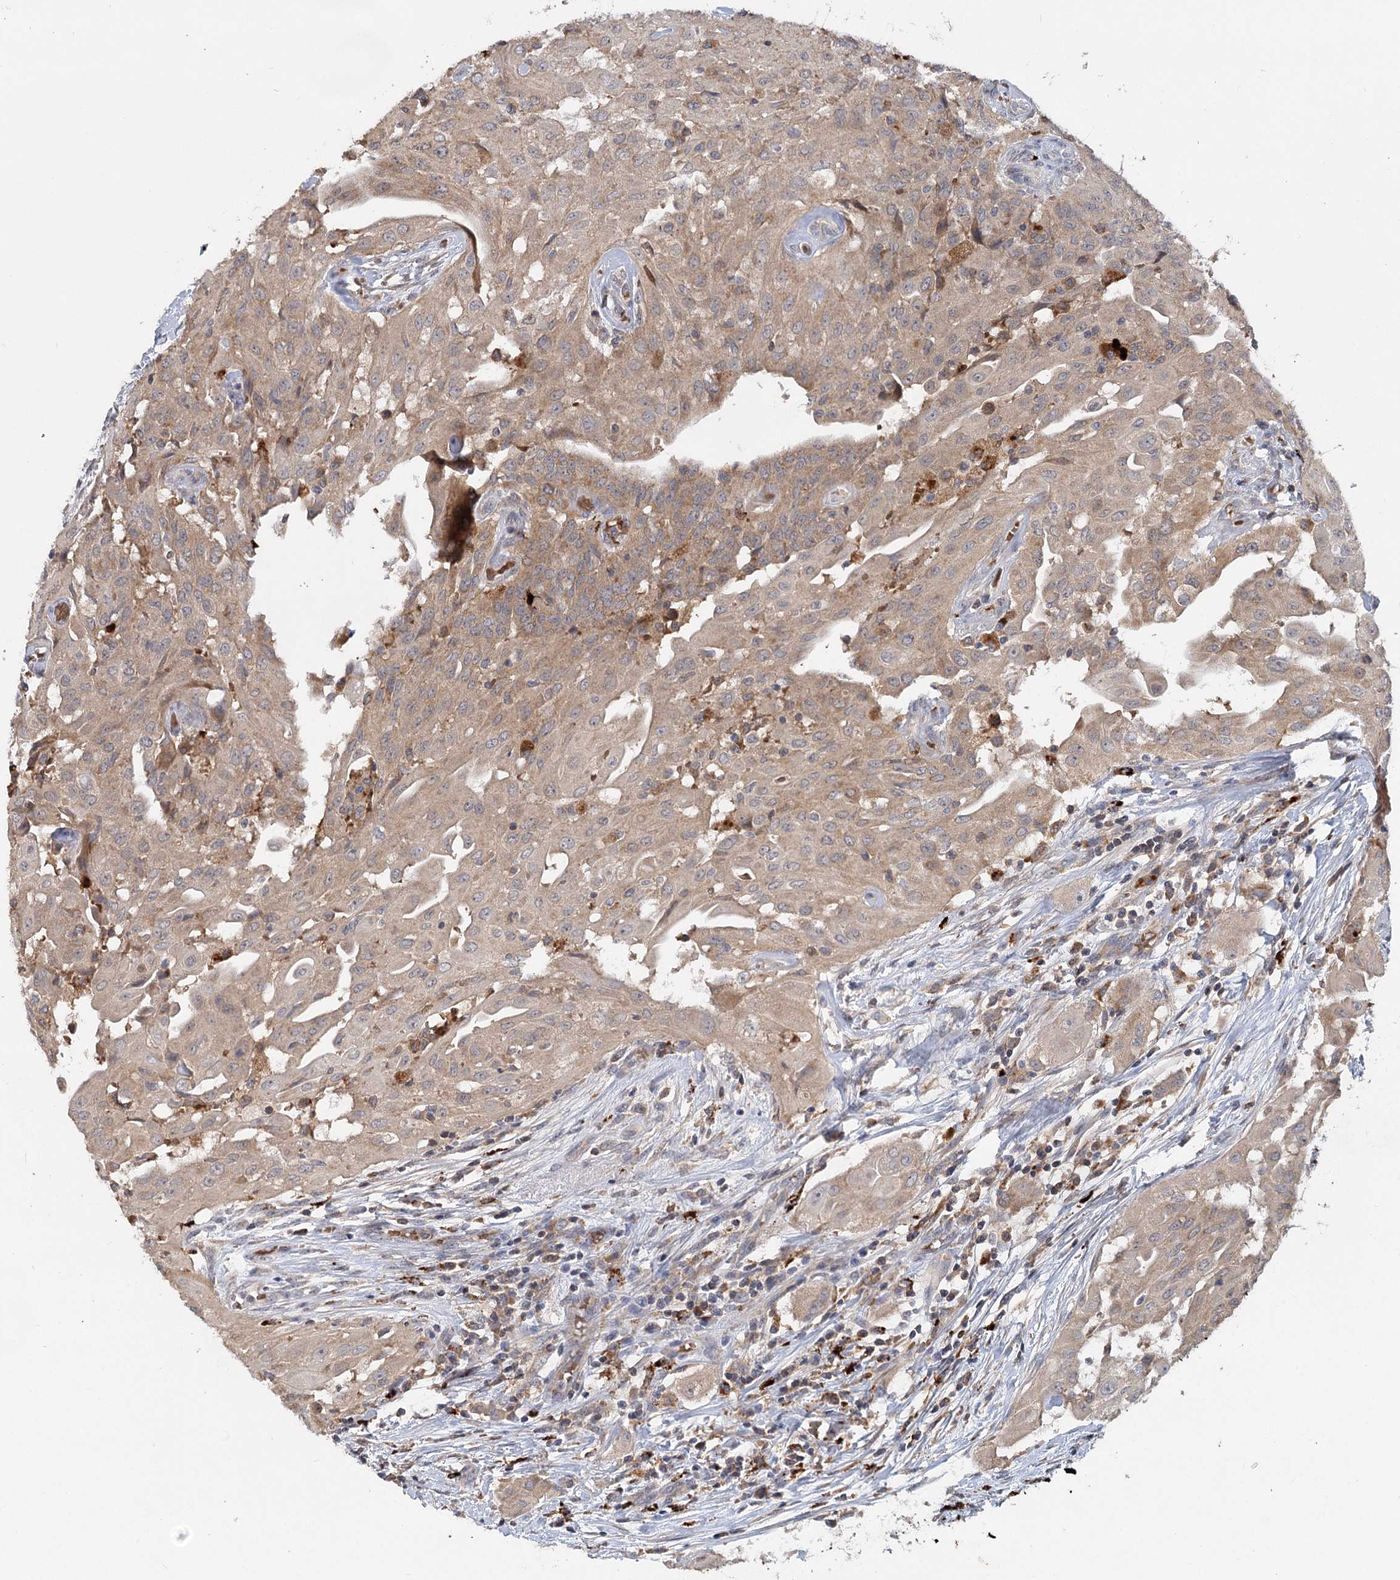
{"staining": {"intensity": "moderate", "quantity": ">75%", "location": "cytoplasmic/membranous"}, "tissue": "thyroid cancer", "cell_type": "Tumor cells", "image_type": "cancer", "snomed": [{"axis": "morphology", "description": "Papillary adenocarcinoma, NOS"}, {"axis": "topography", "description": "Thyroid gland"}], "caption": "Papillary adenocarcinoma (thyroid) stained for a protein (brown) demonstrates moderate cytoplasmic/membranous positive positivity in about >75% of tumor cells.", "gene": "PYROXD2", "patient": {"sex": "female", "age": 59}}